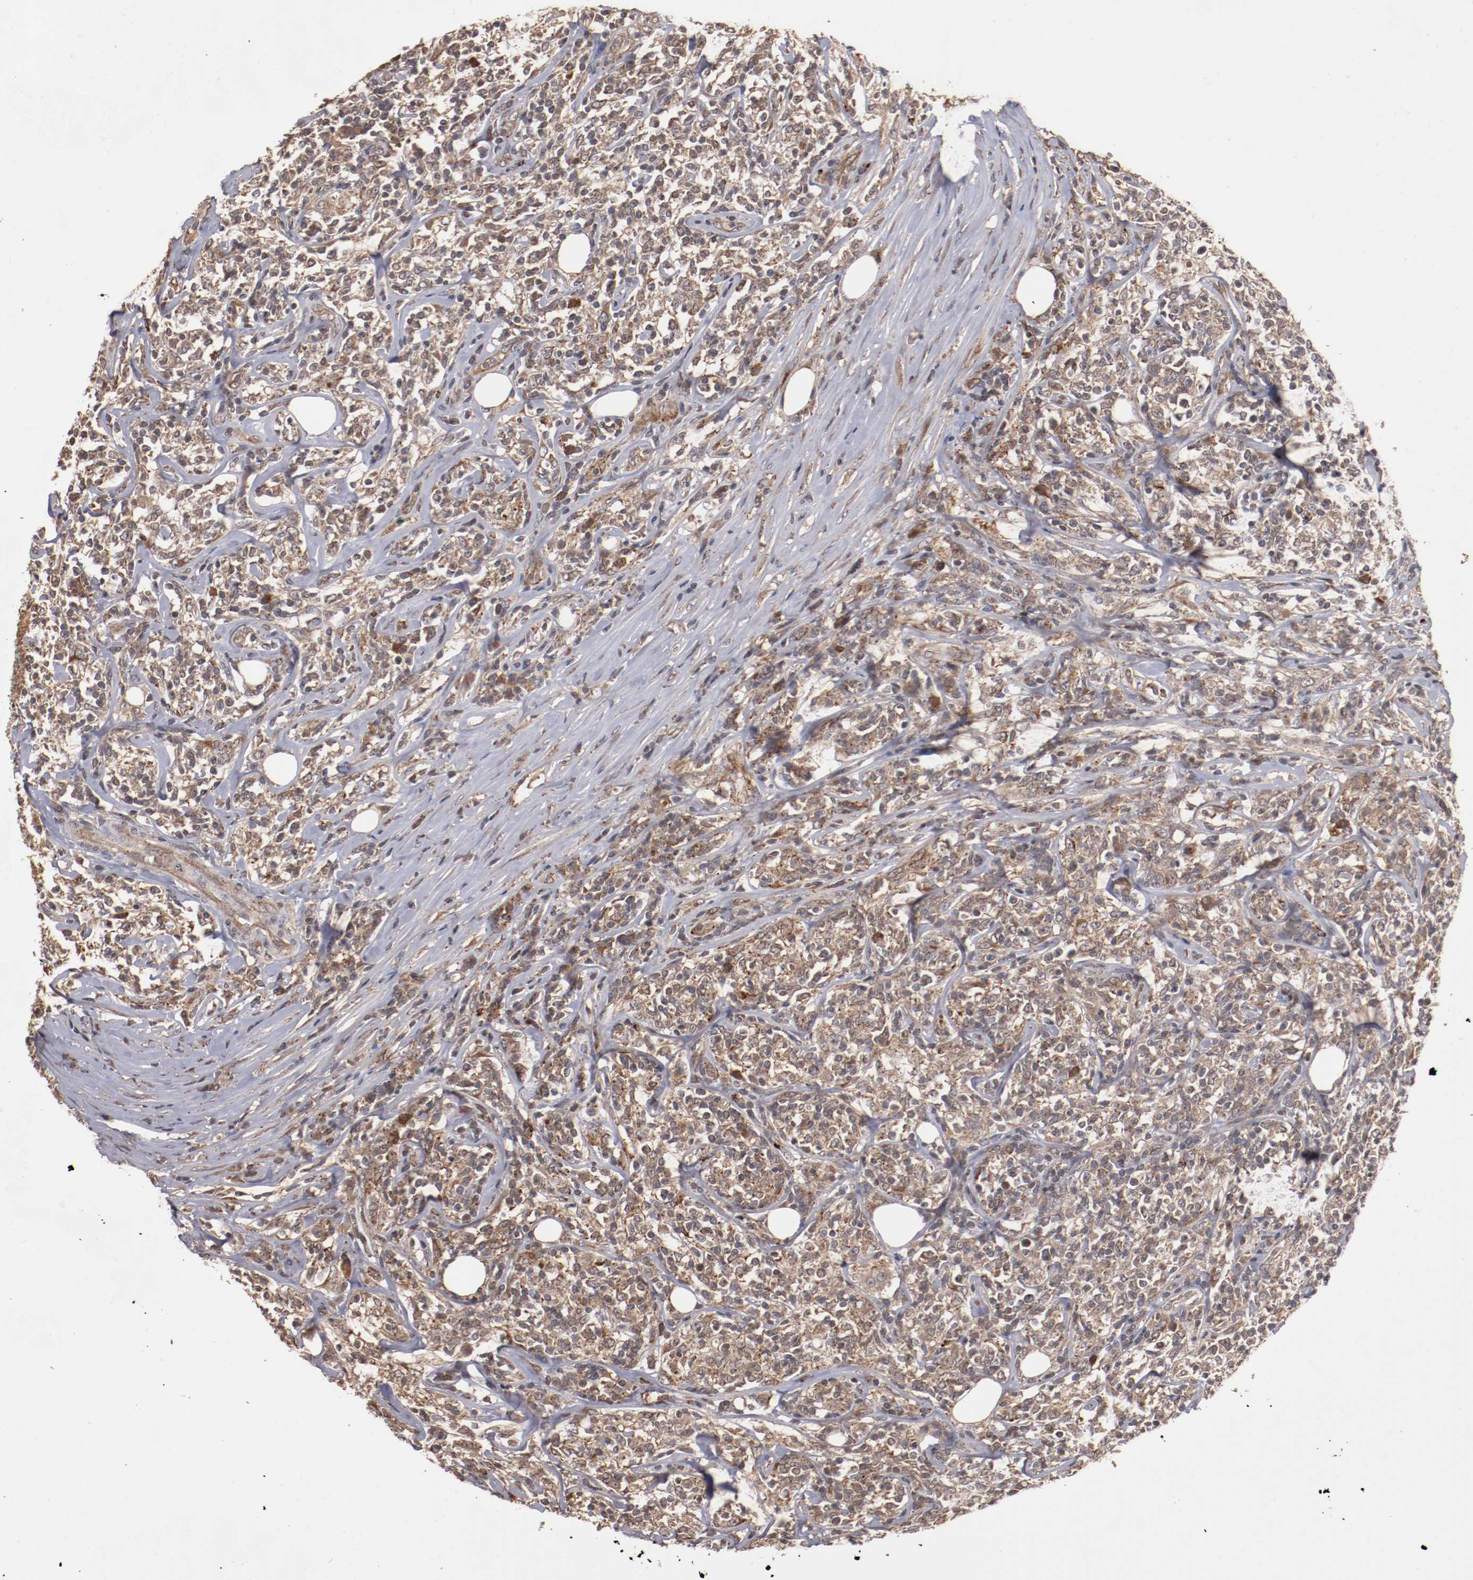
{"staining": {"intensity": "moderate", "quantity": ">75%", "location": "cytoplasmic/membranous"}, "tissue": "lymphoma", "cell_type": "Tumor cells", "image_type": "cancer", "snomed": [{"axis": "morphology", "description": "Malignant lymphoma, non-Hodgkin's type, High grade"}, {"axis": "topography", "description": "Lymph node"}], "caption": "Lymphoma stained with DAB immunohistochemistry (IHC) exhibits medium levels of moderate cytoplasmic/membranous staining in about >75% of tumor cells.", "gene": "TENM1", "patient": {"sex": "female", "age": 84}}